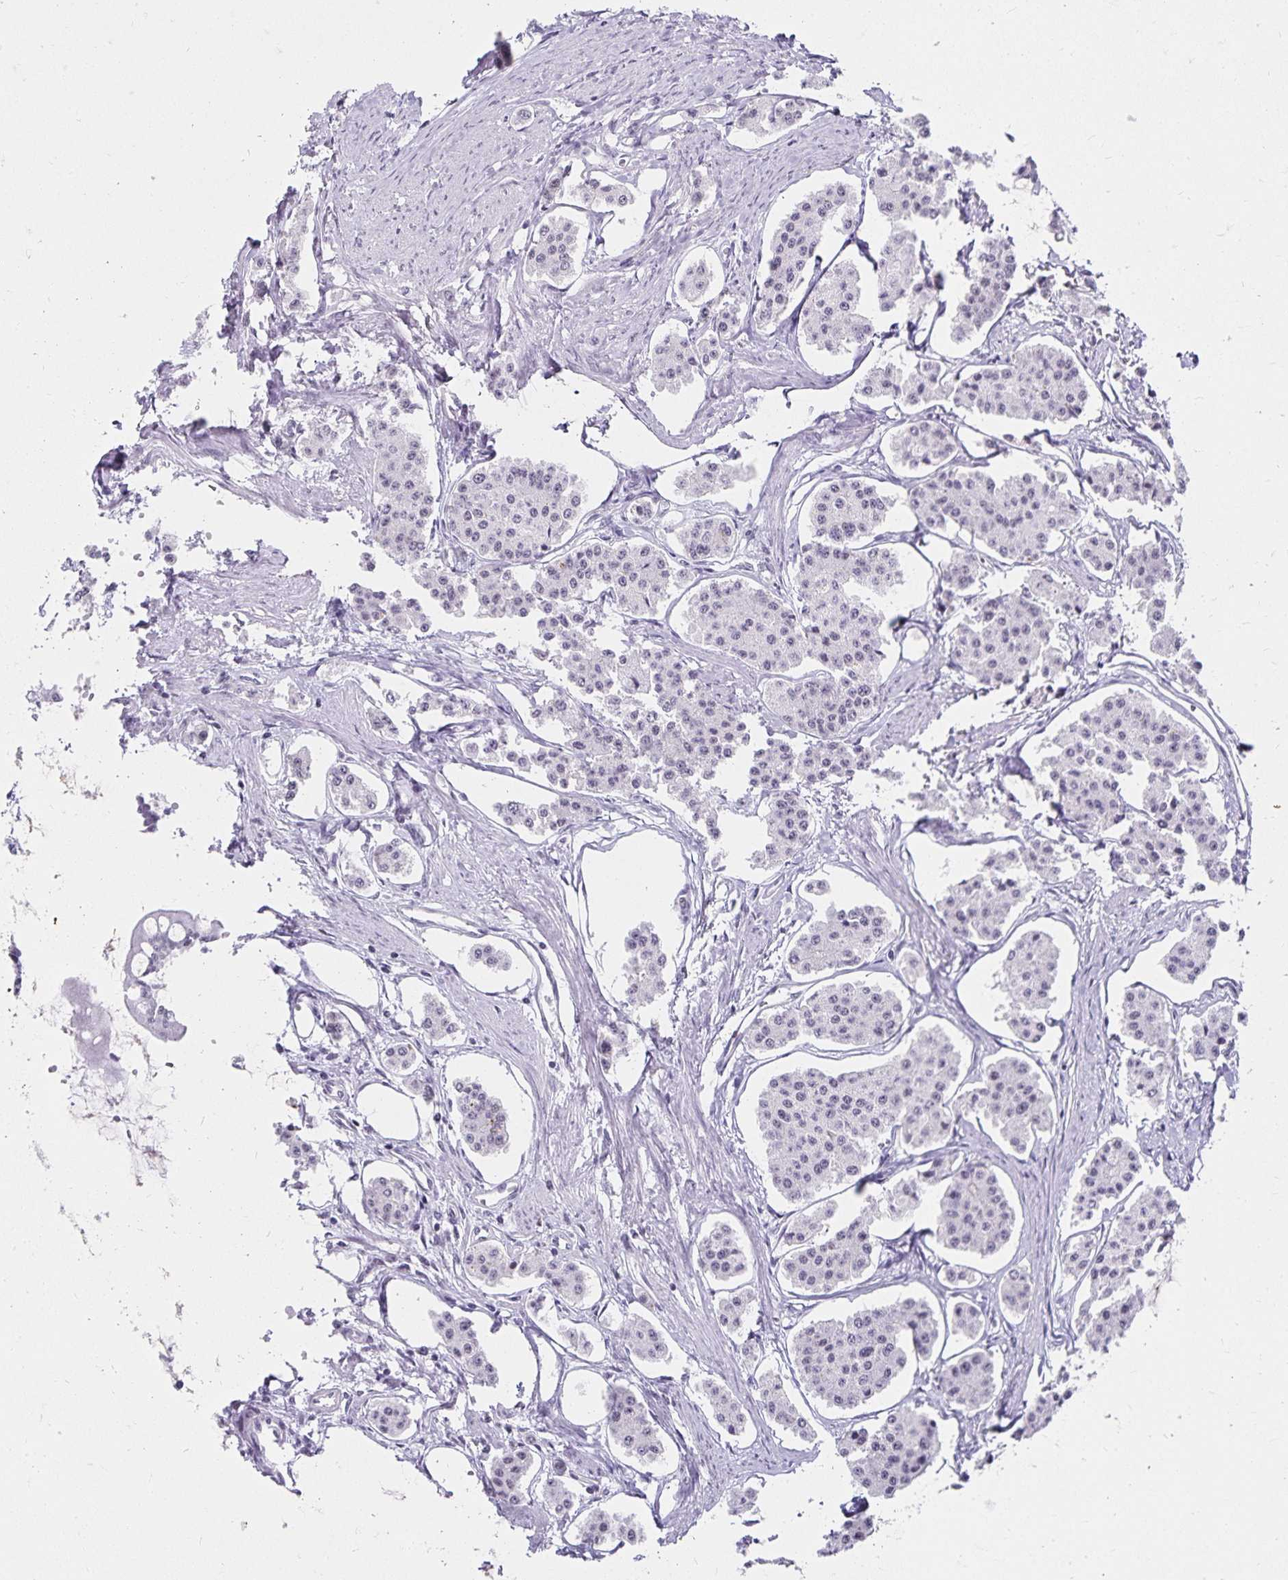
{"staining": {"intensity": "negative", "quantity": "none", "location": "none"}, "tissue": "carcinoid", "cell_type": "Tumor cells", "image_type": "cancer", "snomed": [{"axis": "morphology", "description": "Carcinoid, malignant, NOS"}, {"axis": "topography", "description": "Small intestine"}], "caption": "Immunohistochemistry photomicrograph of human carcinoid (malignant) stained for a protein (brown), which demonstrates no staining in tumor cells.", "gene": "C20orf85", "patient": {"sex": "female", "age": 65}}